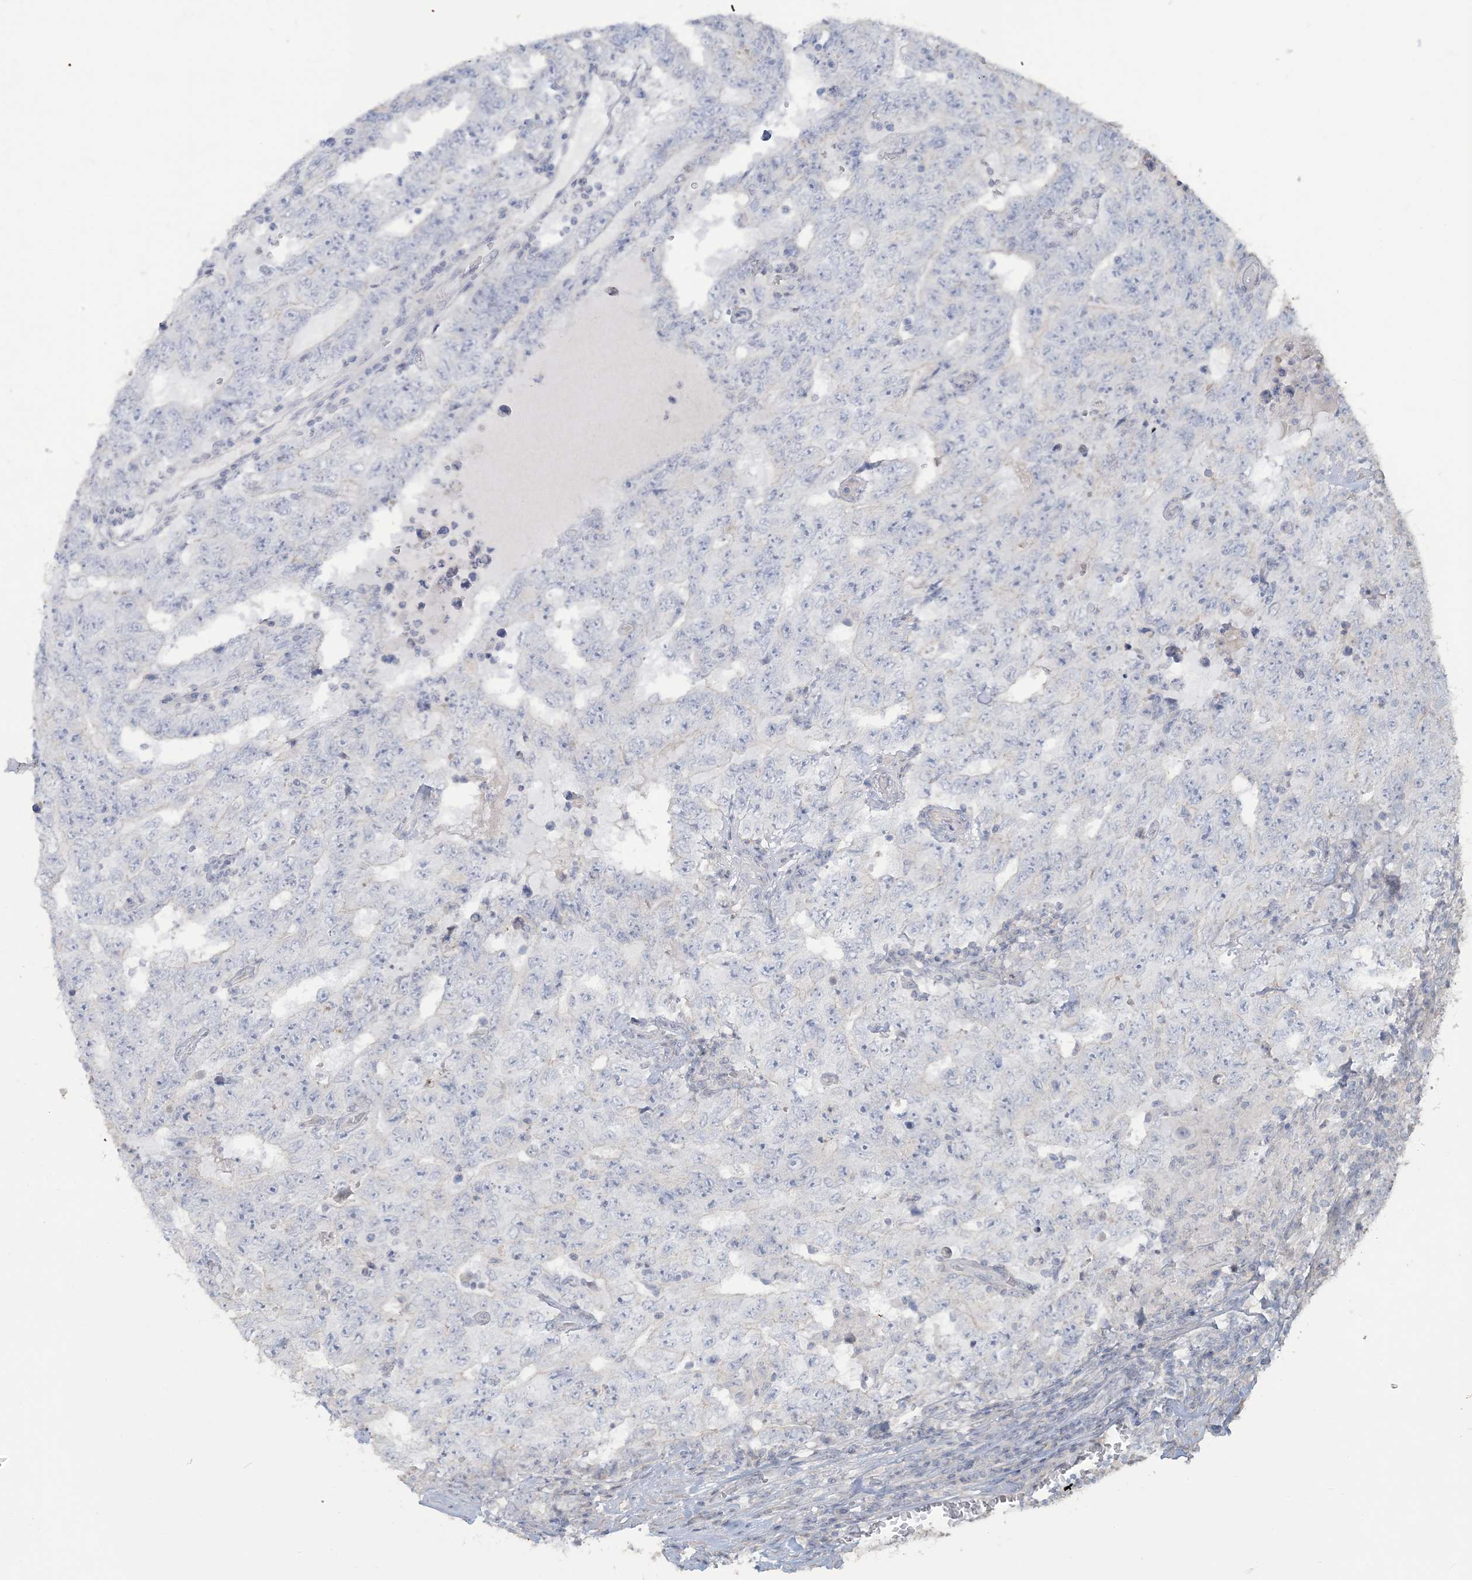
{"staining": {"intensity": "negative", "quantity": "none", "location": "none"}, "tissue": "testis cancer", "cell_type": "Tumor cells", "image_type": "cancer", "snomed": [{"axis": "morphology", "description": "Carcinoma, Embryonal, NOS"}, {"axis": "topography", "description": "Testis"}], "caption": "Human testis cancer (embryonal carcinoma) stained for a protein using immunohistochemistry (IHC) exhibits no staining in tumor cells.", "gene": "NPHS2", "patient": {"sex": "male", "age": 26}}